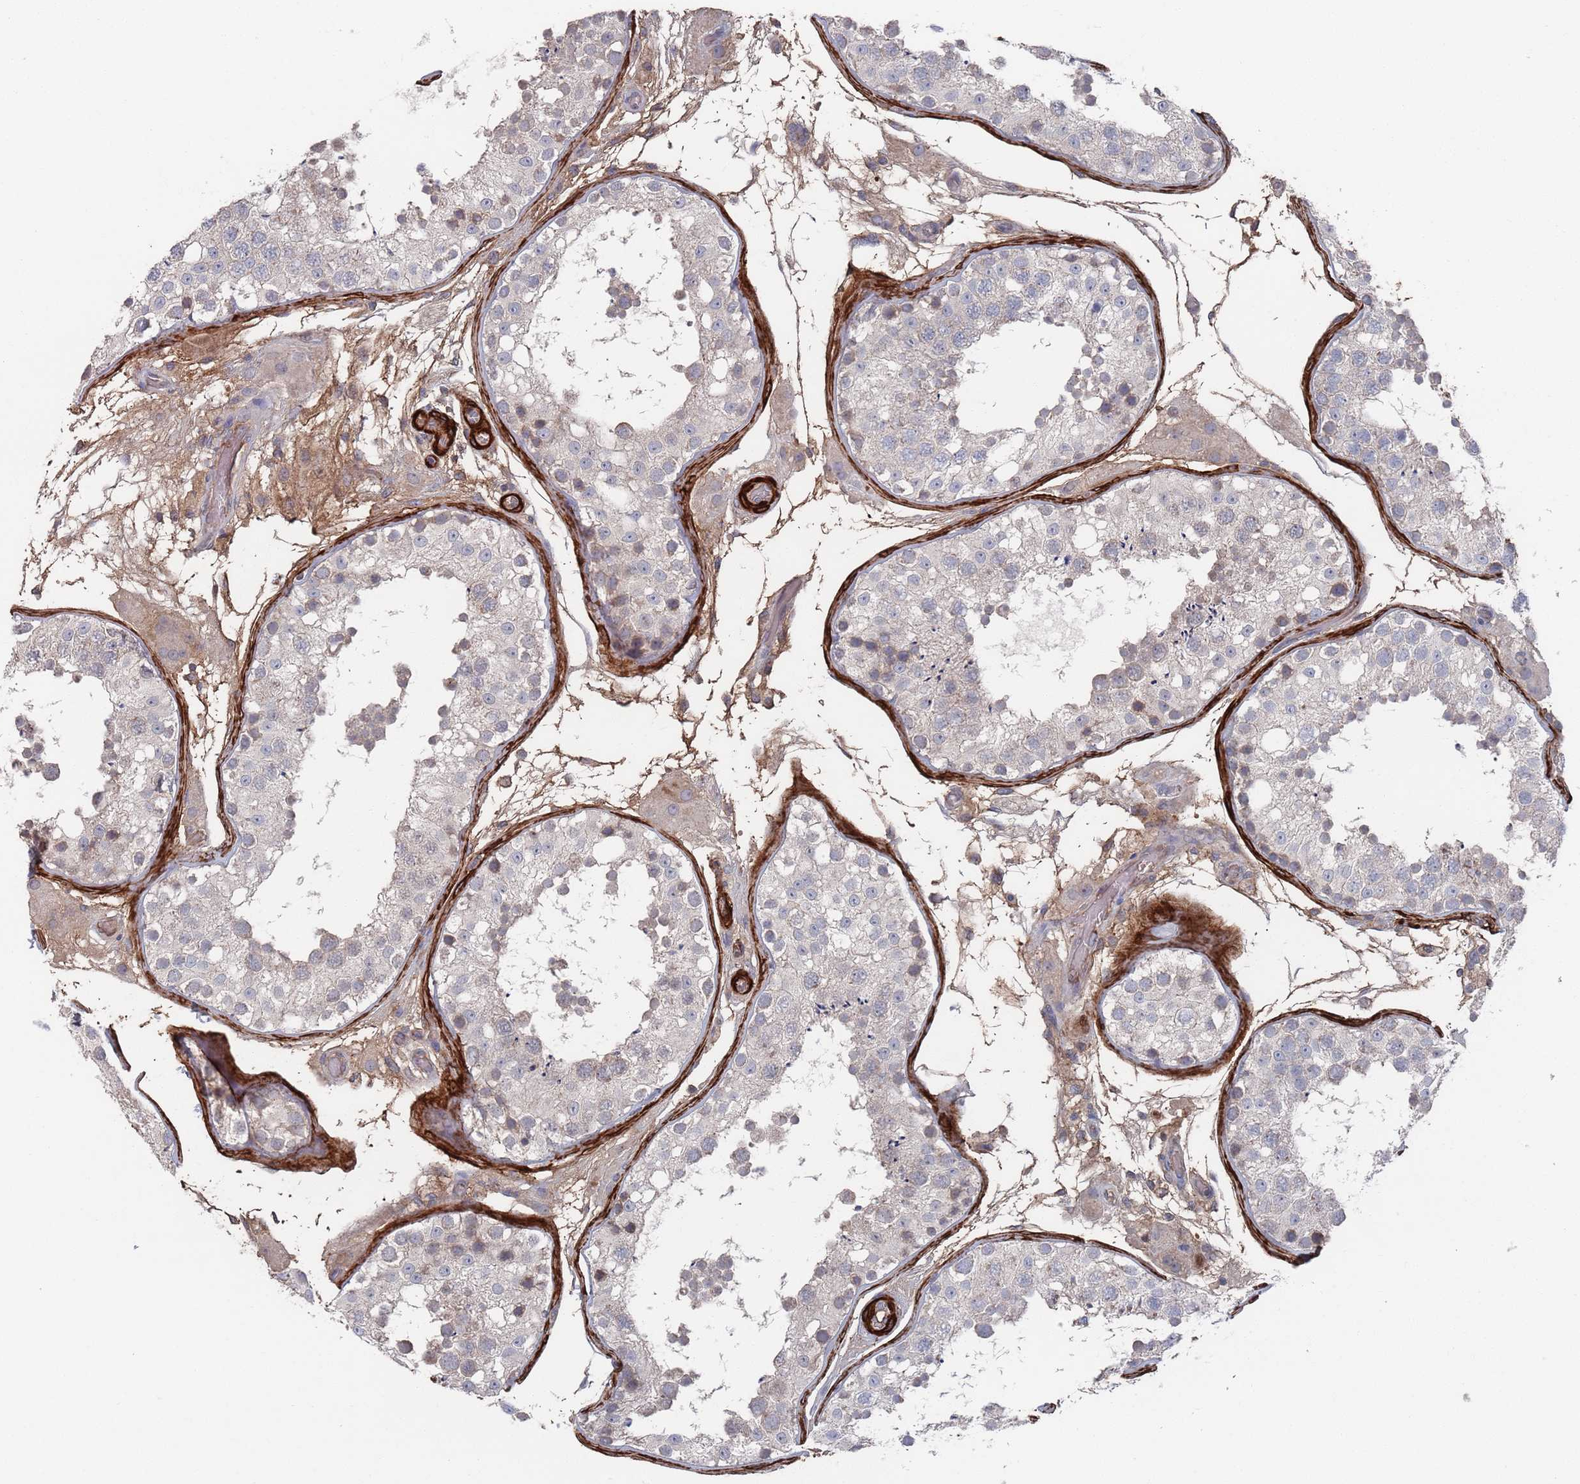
{"staining": {"intensity": "weak", "quantity": "<25%", "location": "nuclear"}, "tissue": "testis", "cell_type": "Cells in seminiferous ducts", "image_type": "normal", "snomed": [{"axis": "morphology", "description": "Normal tissue, NOS"}, {"axis": "topography", "description": "Testis"}], "caption": "Immunohistochemistry micrograph of normal testis: testis stained with DAB (3,3'-diaminobenzidine) reveals no significant protein staining in cells in seminiferous ducts. The staining was performed using DAB to visualize the protein expression in brown, while the nuclei were stained in blue with hematoxylin (Magnification: 20x).", "gene": "PLEKHA4", "patient": {"sex": "male", "age": 26}}